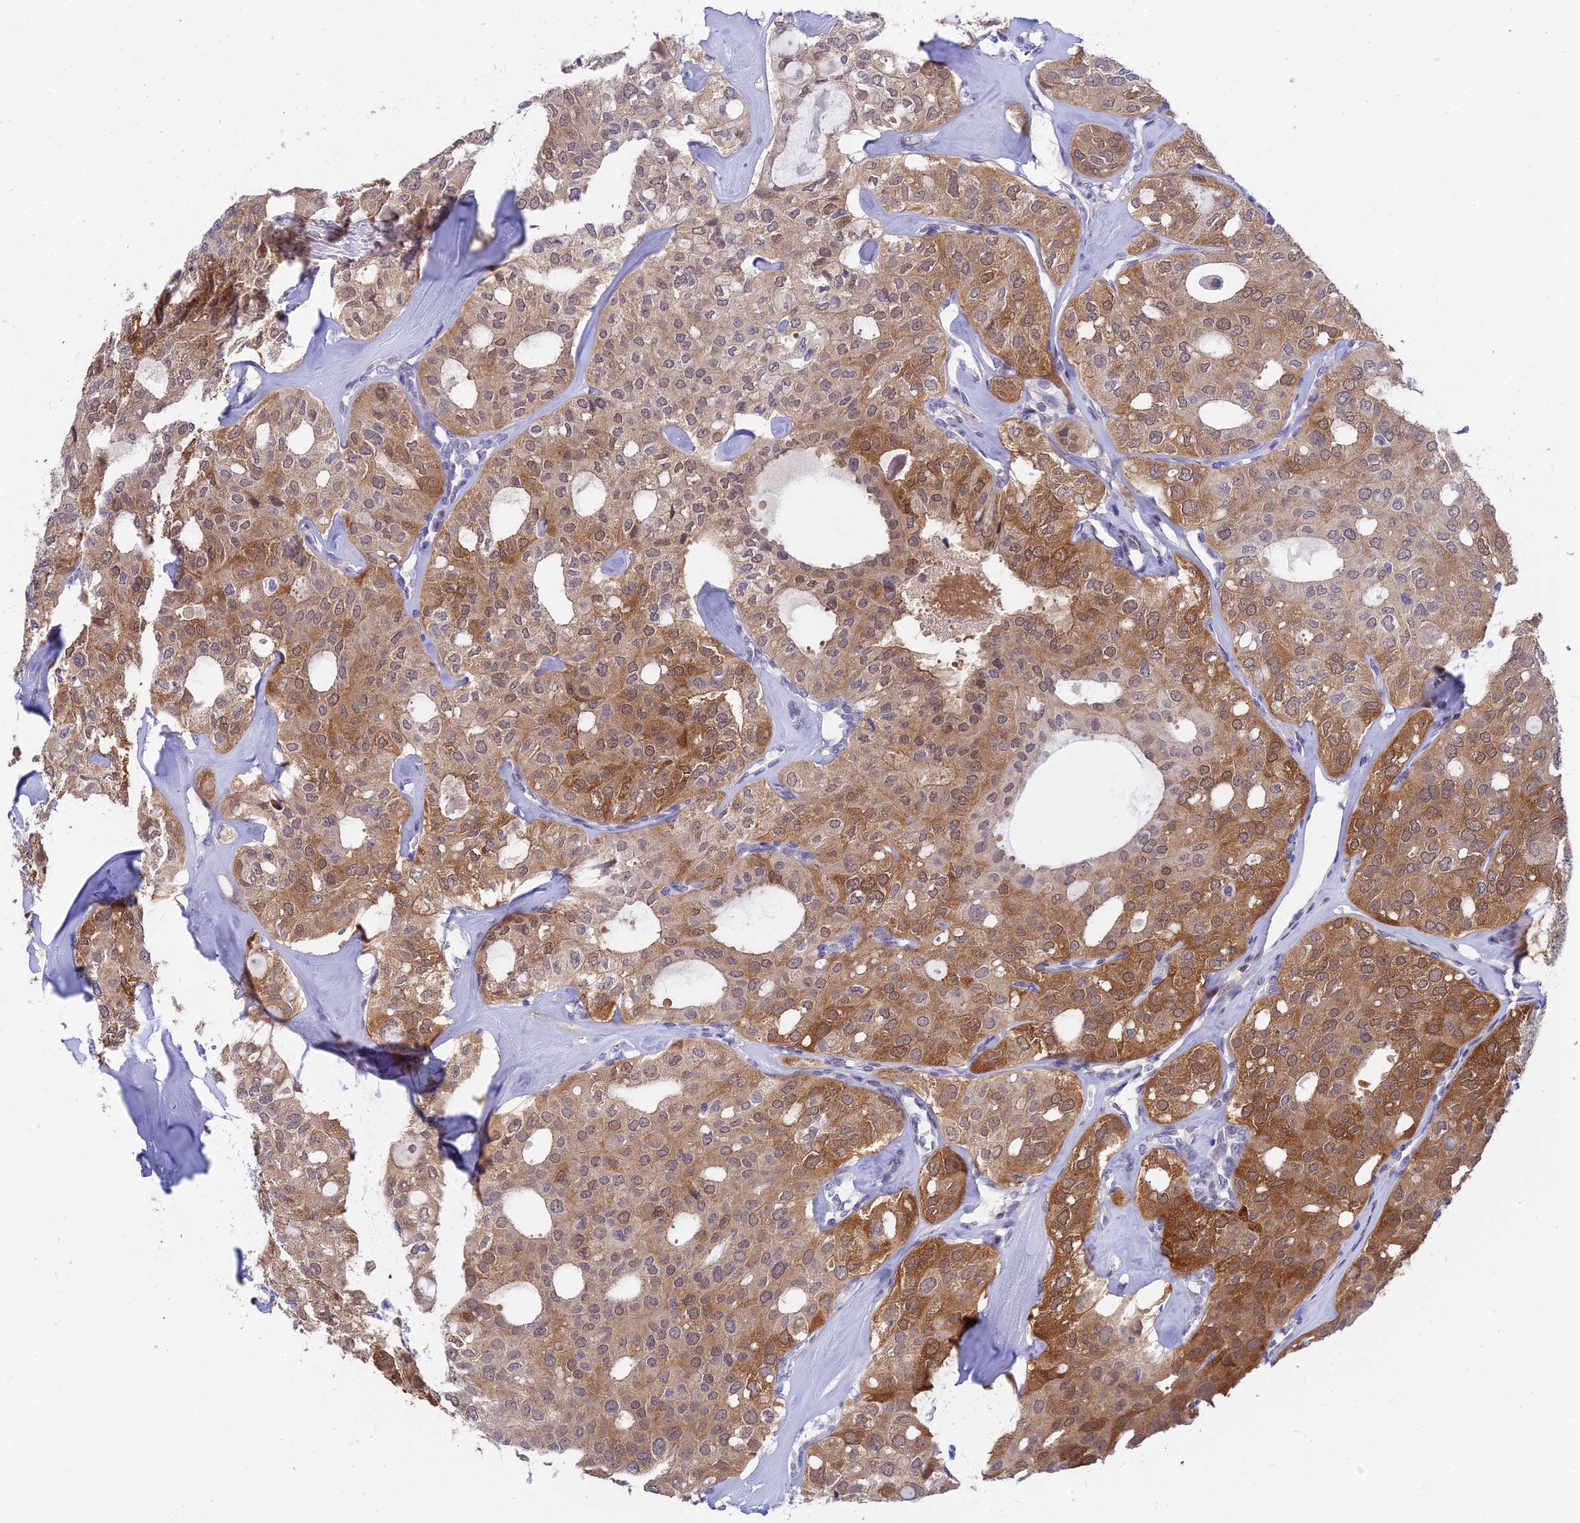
{"staining": {"intensity": "moderate", "quantity": ">75%", "location": "cytoplasmic/membranous"}, "tissue": "thyroid cancer", "cell_type": "Tumor cells", "image_type": "cancer", "snomed": [{"axis": "morphology", "description": "Follicular adenoma carcinoma, NOS"}, {"axis": "topography", "description": "Thyroid gland"}], "caption": "Immunohistochemical staining of human thyroid follicular adenoma carcinoma reveals moderate cytoplasmic/membranous protein staining in approximately >75% of tumor cells. (DAB = brown stain, brightfield microscopy at high magnification).", "gene": "ELOA2", "patient": {"sex": "male", "age": 75}}